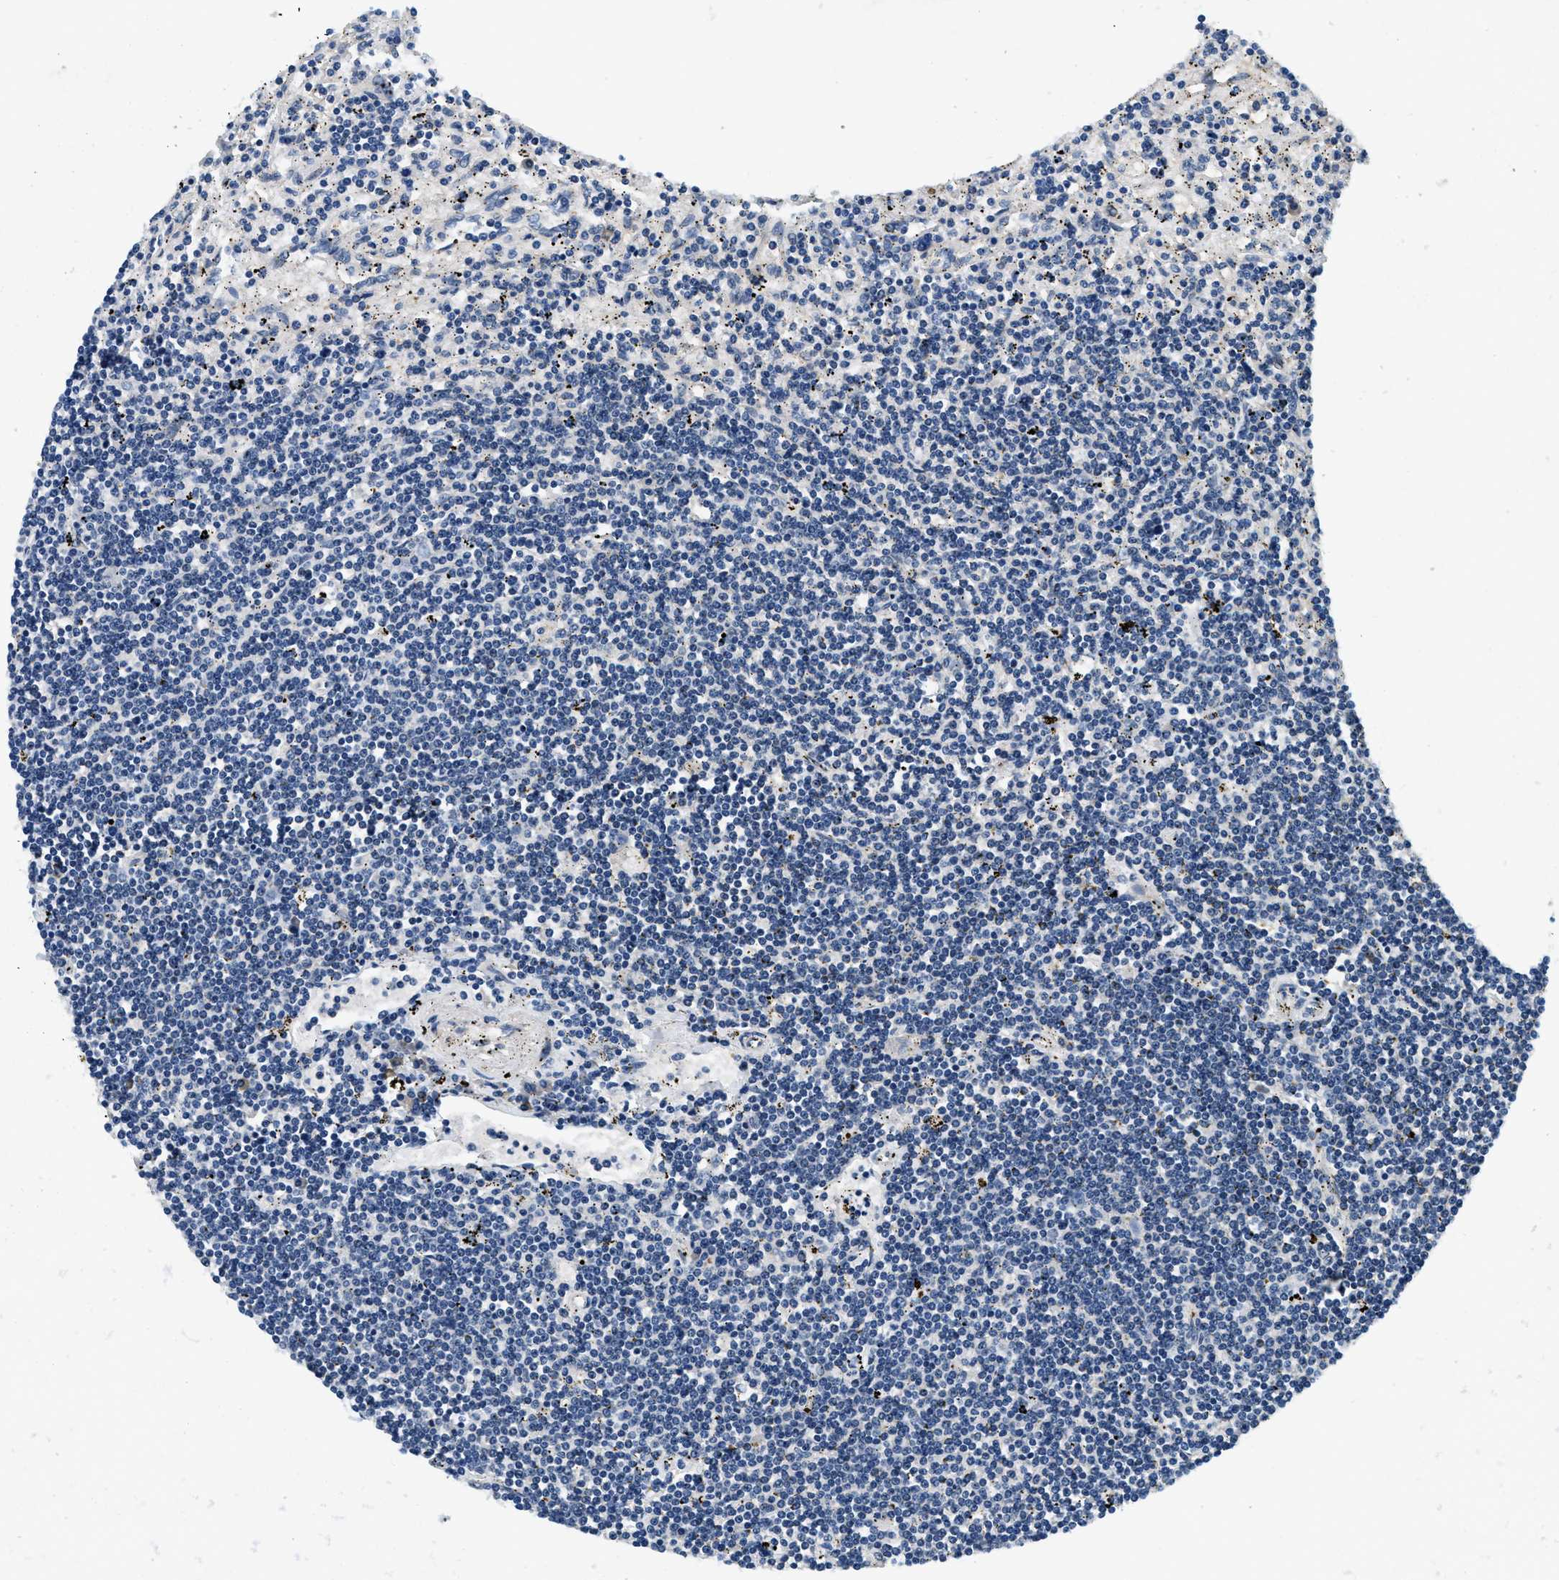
{"staining": {"intensity": "negative", "quantity": "none", "location": "none"}, "tissue": "lymphoma", "cell_type": "Tumor cells", "image_type": "cancer", "snomed": [{"axis": "morphology", "description": "Malignant lymphoma, non-Hodgkin's type, Low grade"}, {"axis": "topography", "description": "Spleen"}], "caption": "Human malignant lymphoma, non-Hodgkin's type (low-grade) stained for a protein using immunohistochemistry demonstrates no staining in tumor cells.", "gene": "ALDH3A2", "patient": {"sex": "male", "age": 76}}